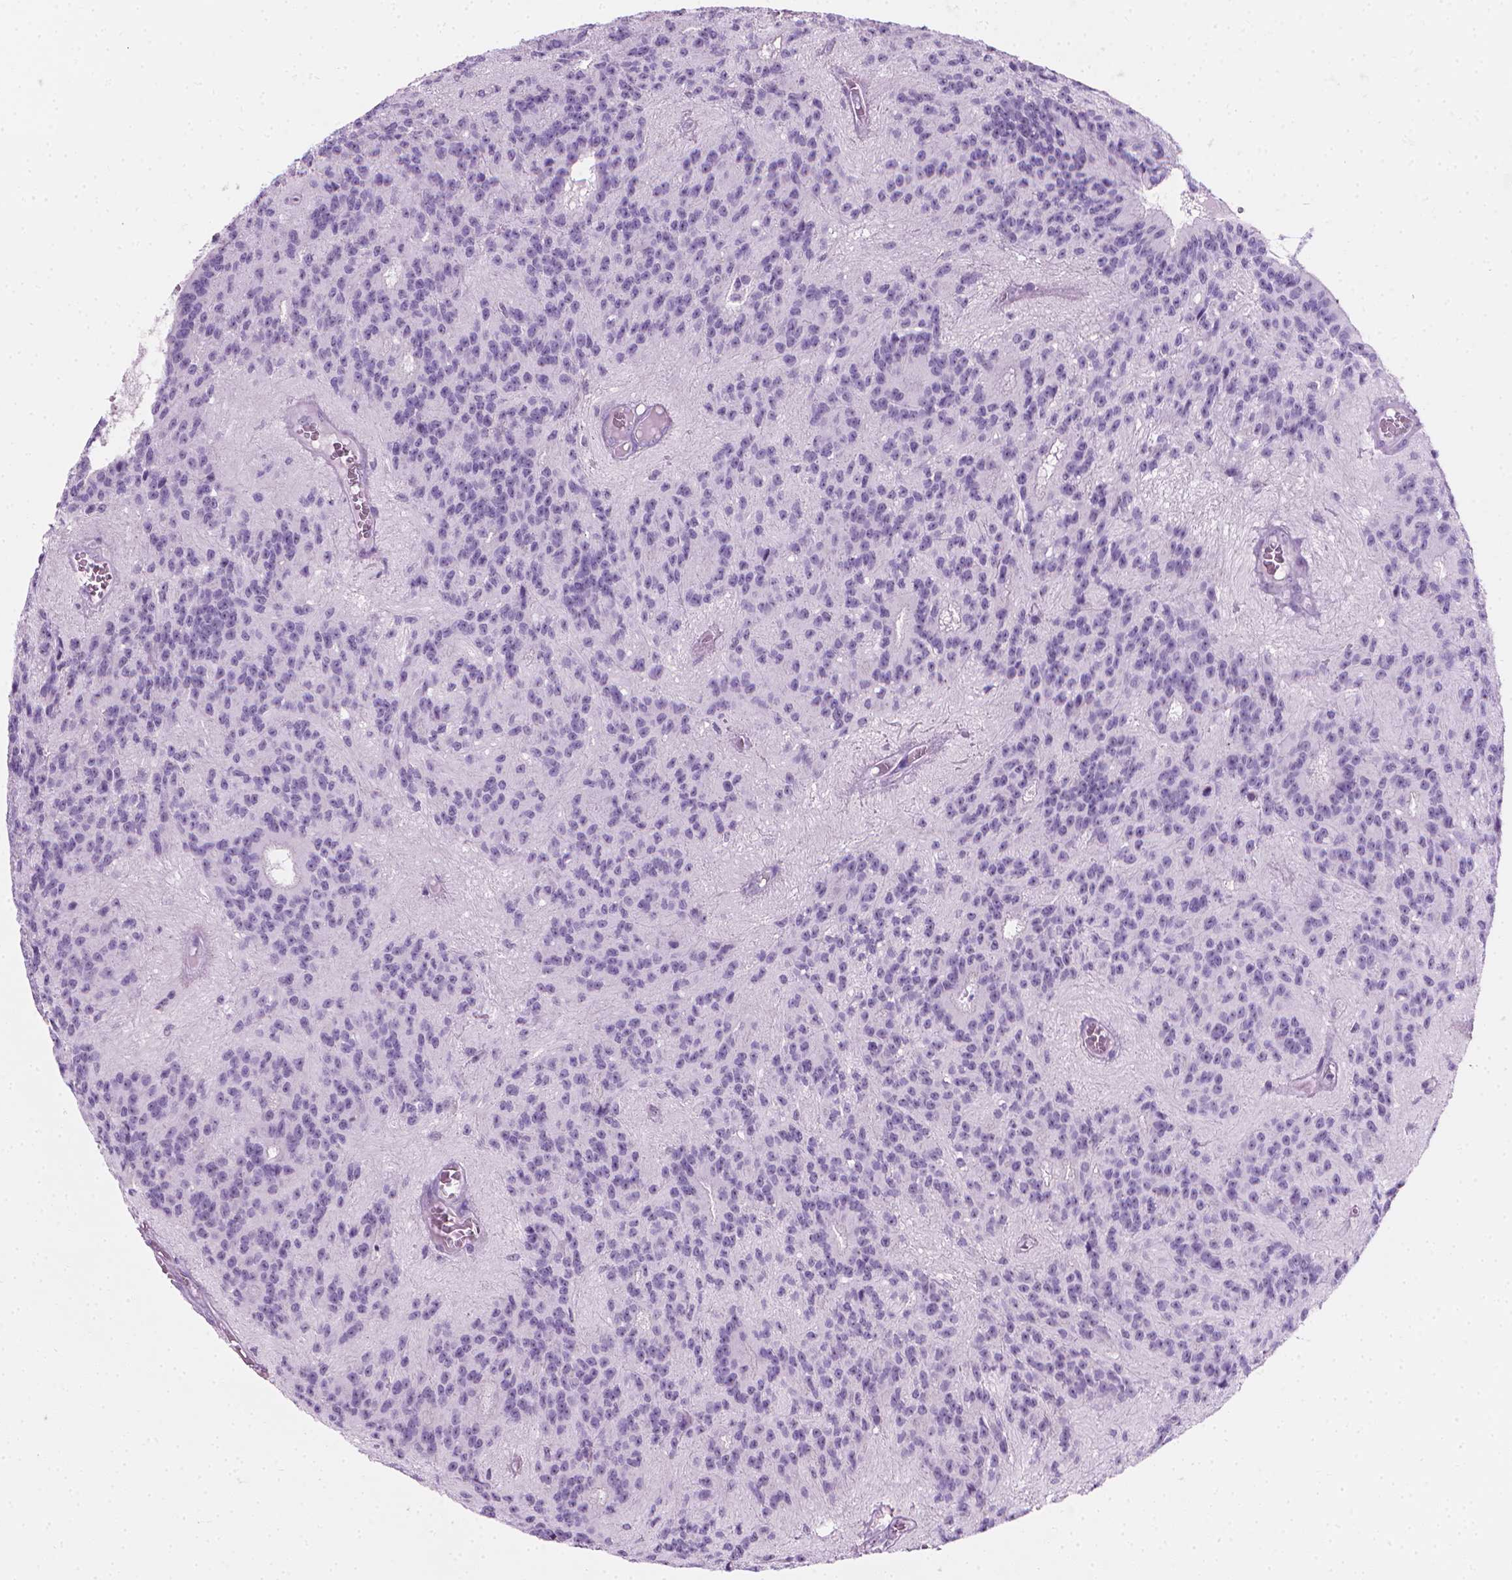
{"staining": {"intensity": "weak", "quantity": "<25%", "location": "nuclear"}, "tissue": "glioma", "cell_type": "Tumor cells", "image_type": "cancer", "snomed": [{"axis": "morphology", "description": "Glioma, malignant, Low grade"}, {"axis": "topography", "description": "Brain"}], "caption": "IHC micrograph of neoplastic tissue: human low-grade glioma (malignant) stained with DAB (3,3'-diaminobenzidine) exhibits no significant protein expression in tumor cells. (DAB (3,3'-diaminobenzidine) immunohistochemistry, high magnification).", "gene": "NOL7", "patient": {"sex": "male", "age": 31}}